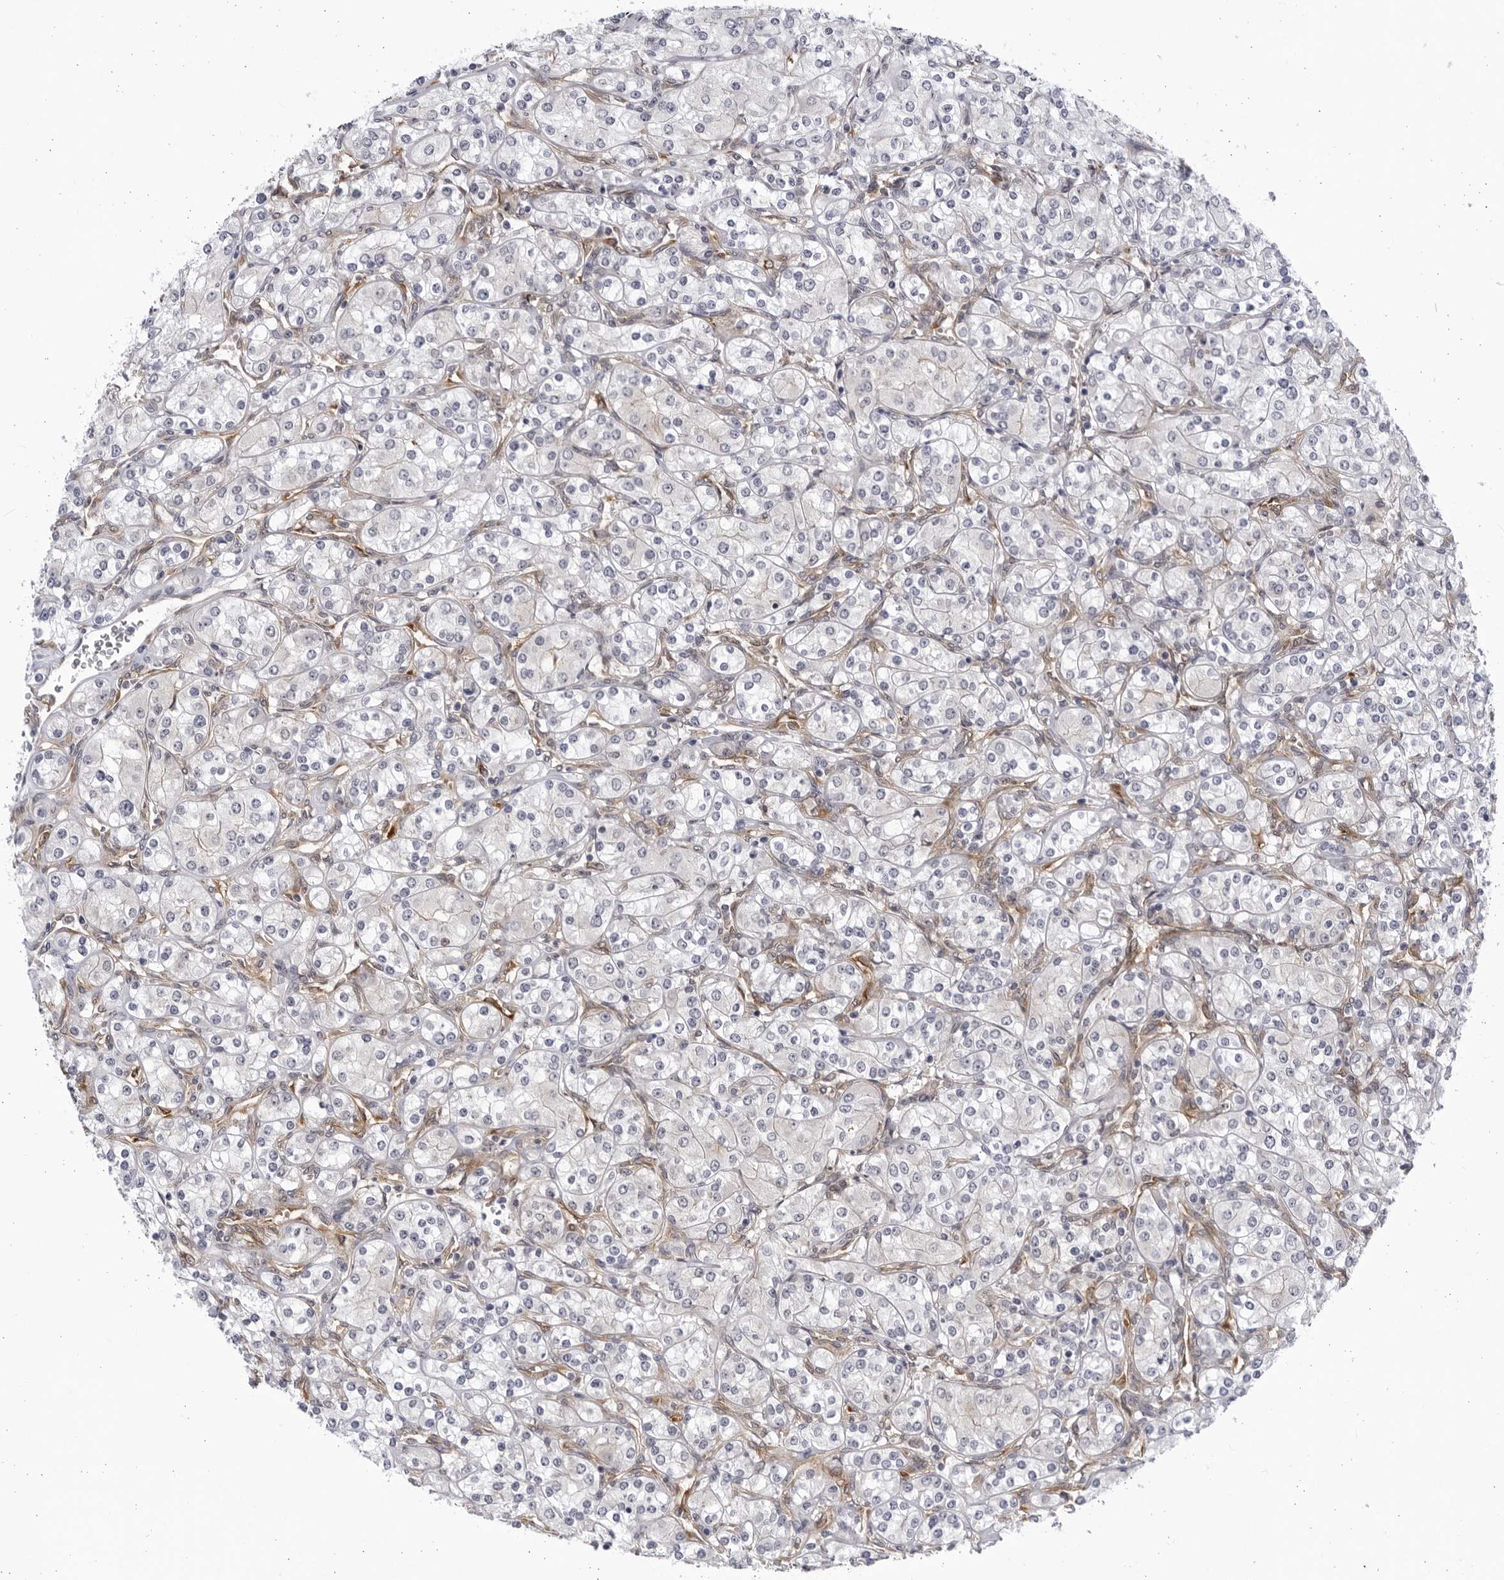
{"staining": {"intensity": "negative", "quantity": "none", "location": "none"}, "tissue": "renal cancer", "cell_type": "Tumor cells", "image_type": "cancer", "snomed": [{"axis": "morphology", "description": "Adenocarcinoma, NOS"}, {"axis": "topography", "description": "Kidney"}], "caption": "There is no significant expression in tumor cells of adenocarcinoma (renal). (DAB immunohistochemistry (IHC) visualized using brightfield microscopy, high magnification).", "gene": "BMP2K", "patient": {"sex": "male", "age": 77}}